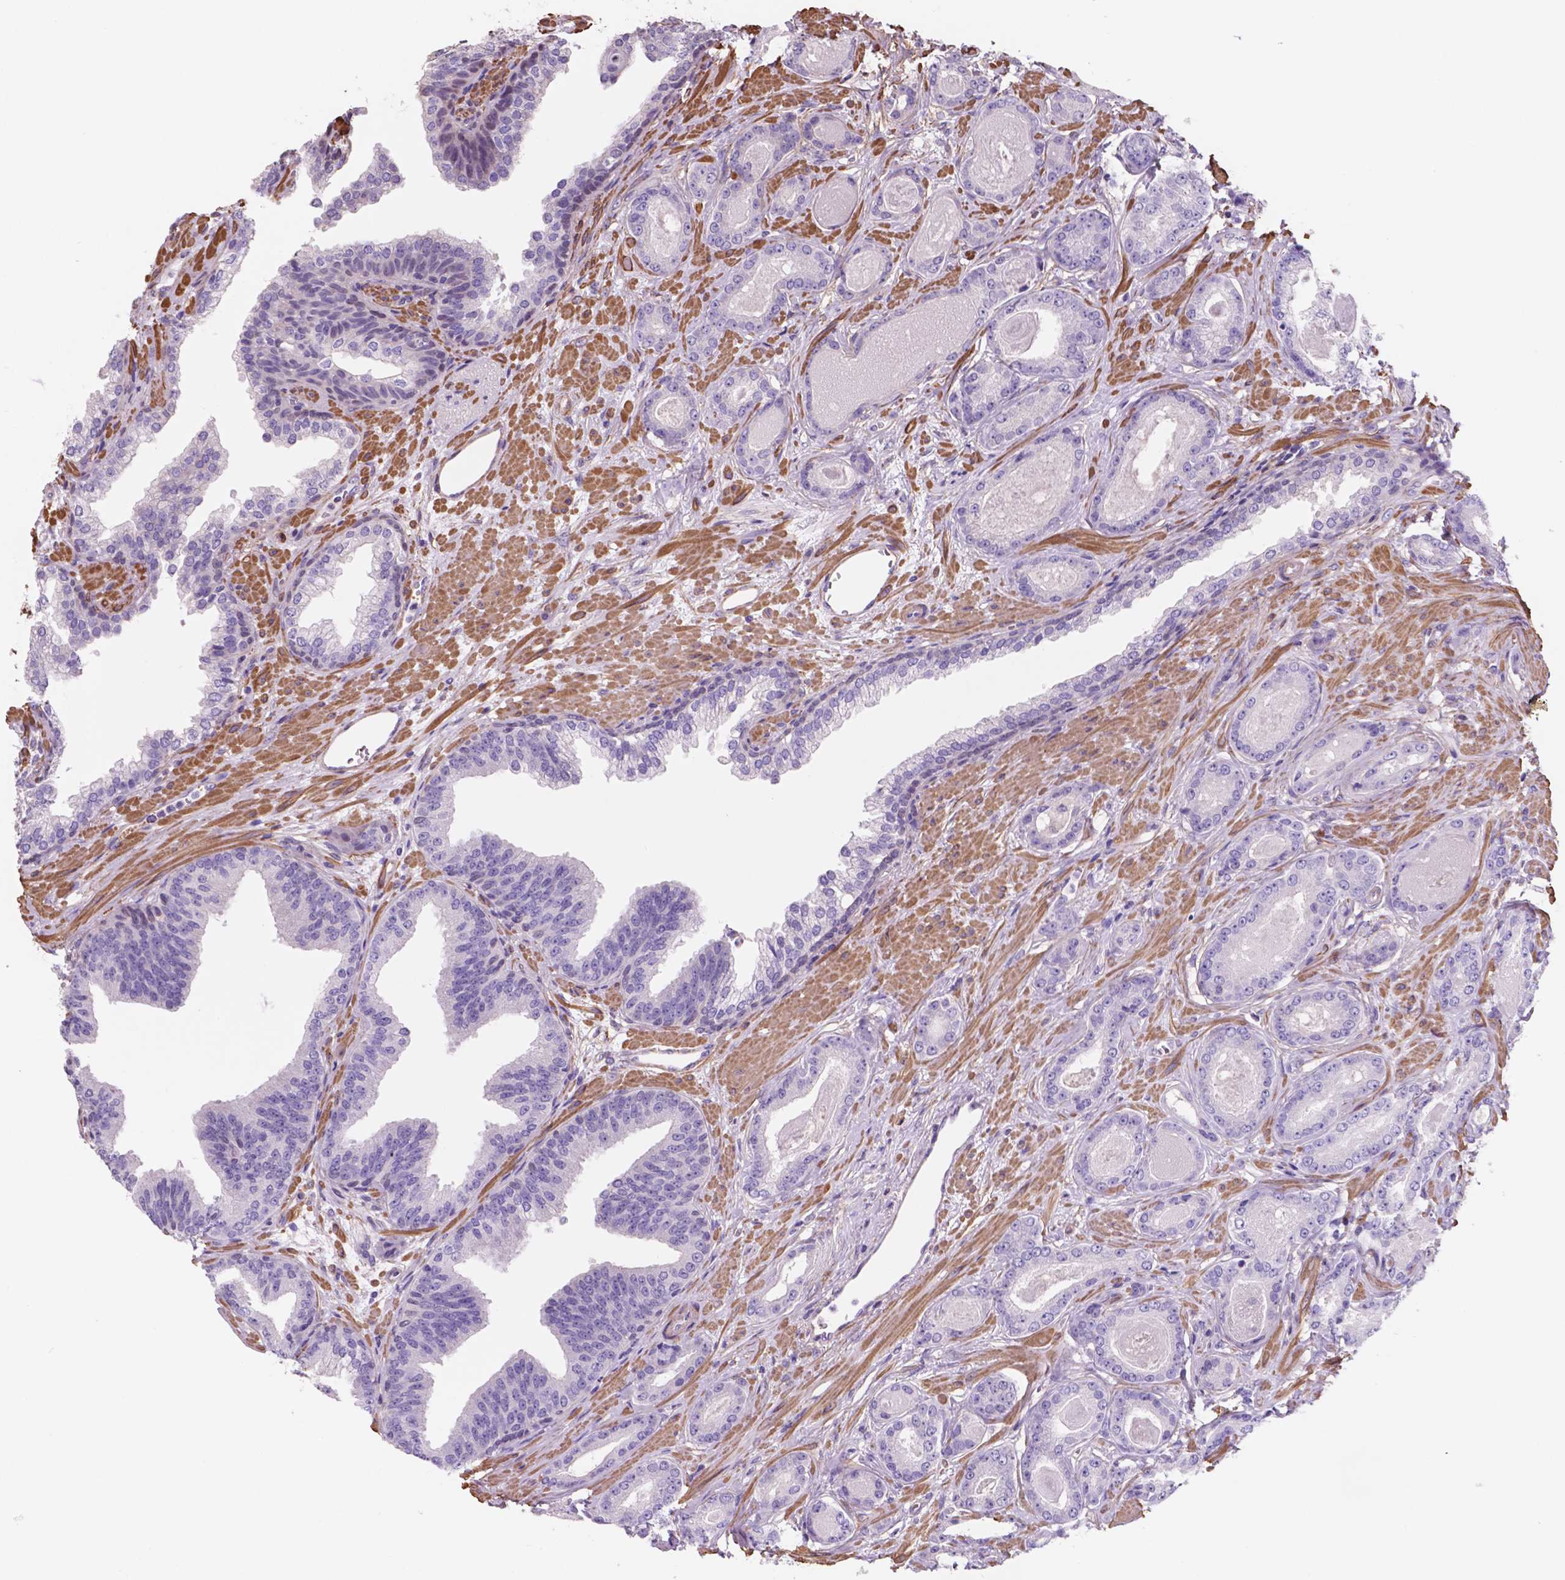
{"staining": {"intensity": "negative", "quantity": "none", "location": "none"}, "tissue": "prostate cancer", "cell_type": "Tumor cells", "image_type": "cancer", "snomed": [{"axis": "morphology", "description": "Adenocarcinoma, Low grade"}, {"axis": "topography", "description": "Prostate"}], "caption": "This is an immunohistochemistry histopathology image of human prostate adenocarcinoma (low-grade). There is no expression in tumor cells.", "gene": "TOR2A", "patient": {"sex": "male", "age": 61}}